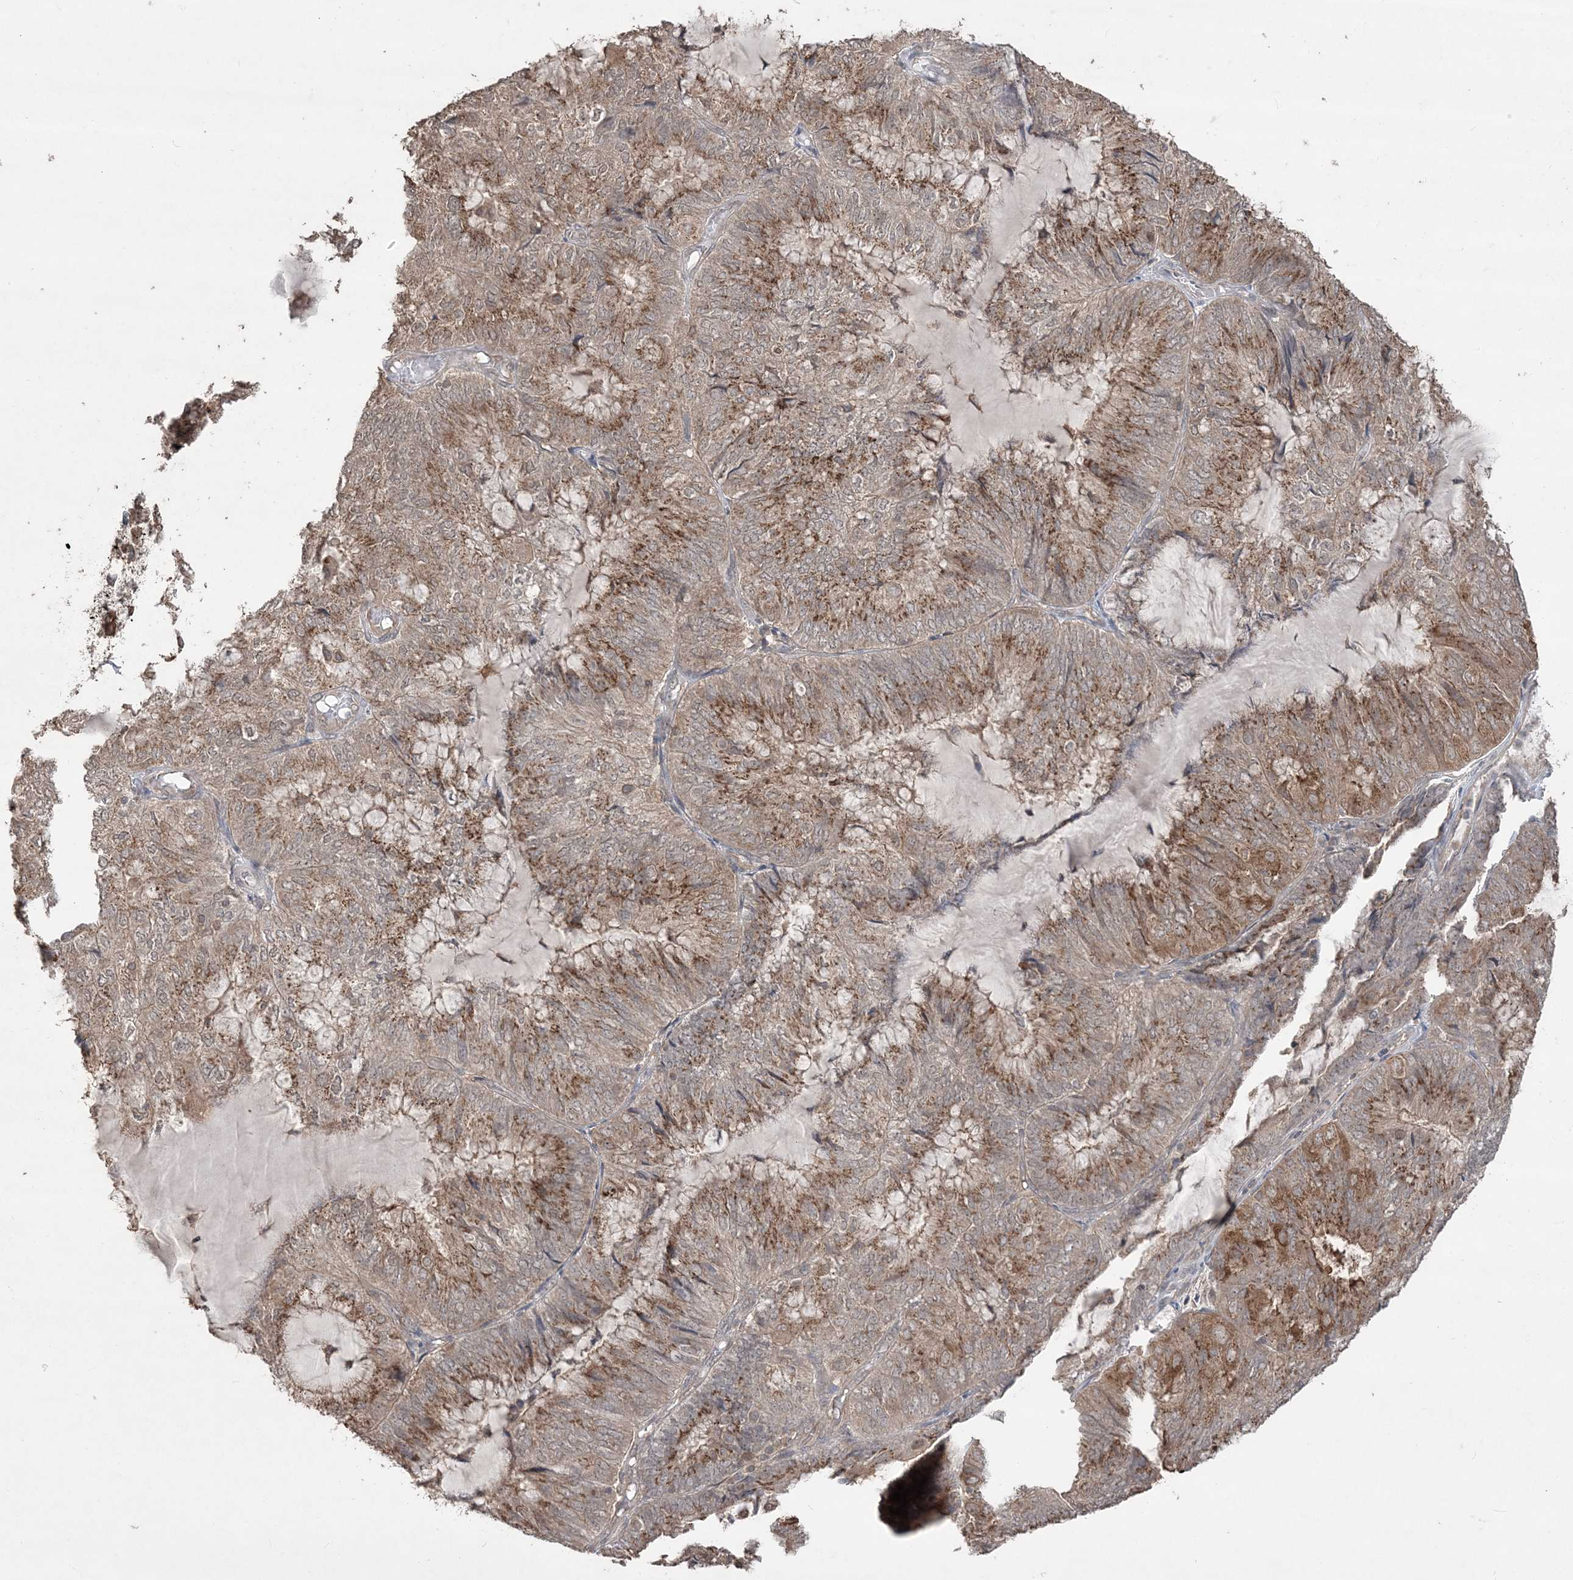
{"staining": {"intensity": "moderate", "quantity": ">75%", "location": "cytoplasmic/membranous"}, "tissue": "endometrial cancer", "cell_type": "Tumor cells", "image_type": "cancer", "snomed": [{"axis": "morphology", "description": "Adenocarcinoma, NOS"}, {"axis": "topography", "description": "Endometrium"}], "caption": "DAB (3,3'-diaminobenzidine) immunohistochemical staining of endometrial adenocarcinoma demonstrates moderate cytoplasmic/membranous protein positivity in about >75% of tumor cells.", "gene": "EHHADH", "patient": {"sex": "female", "age": 81}}